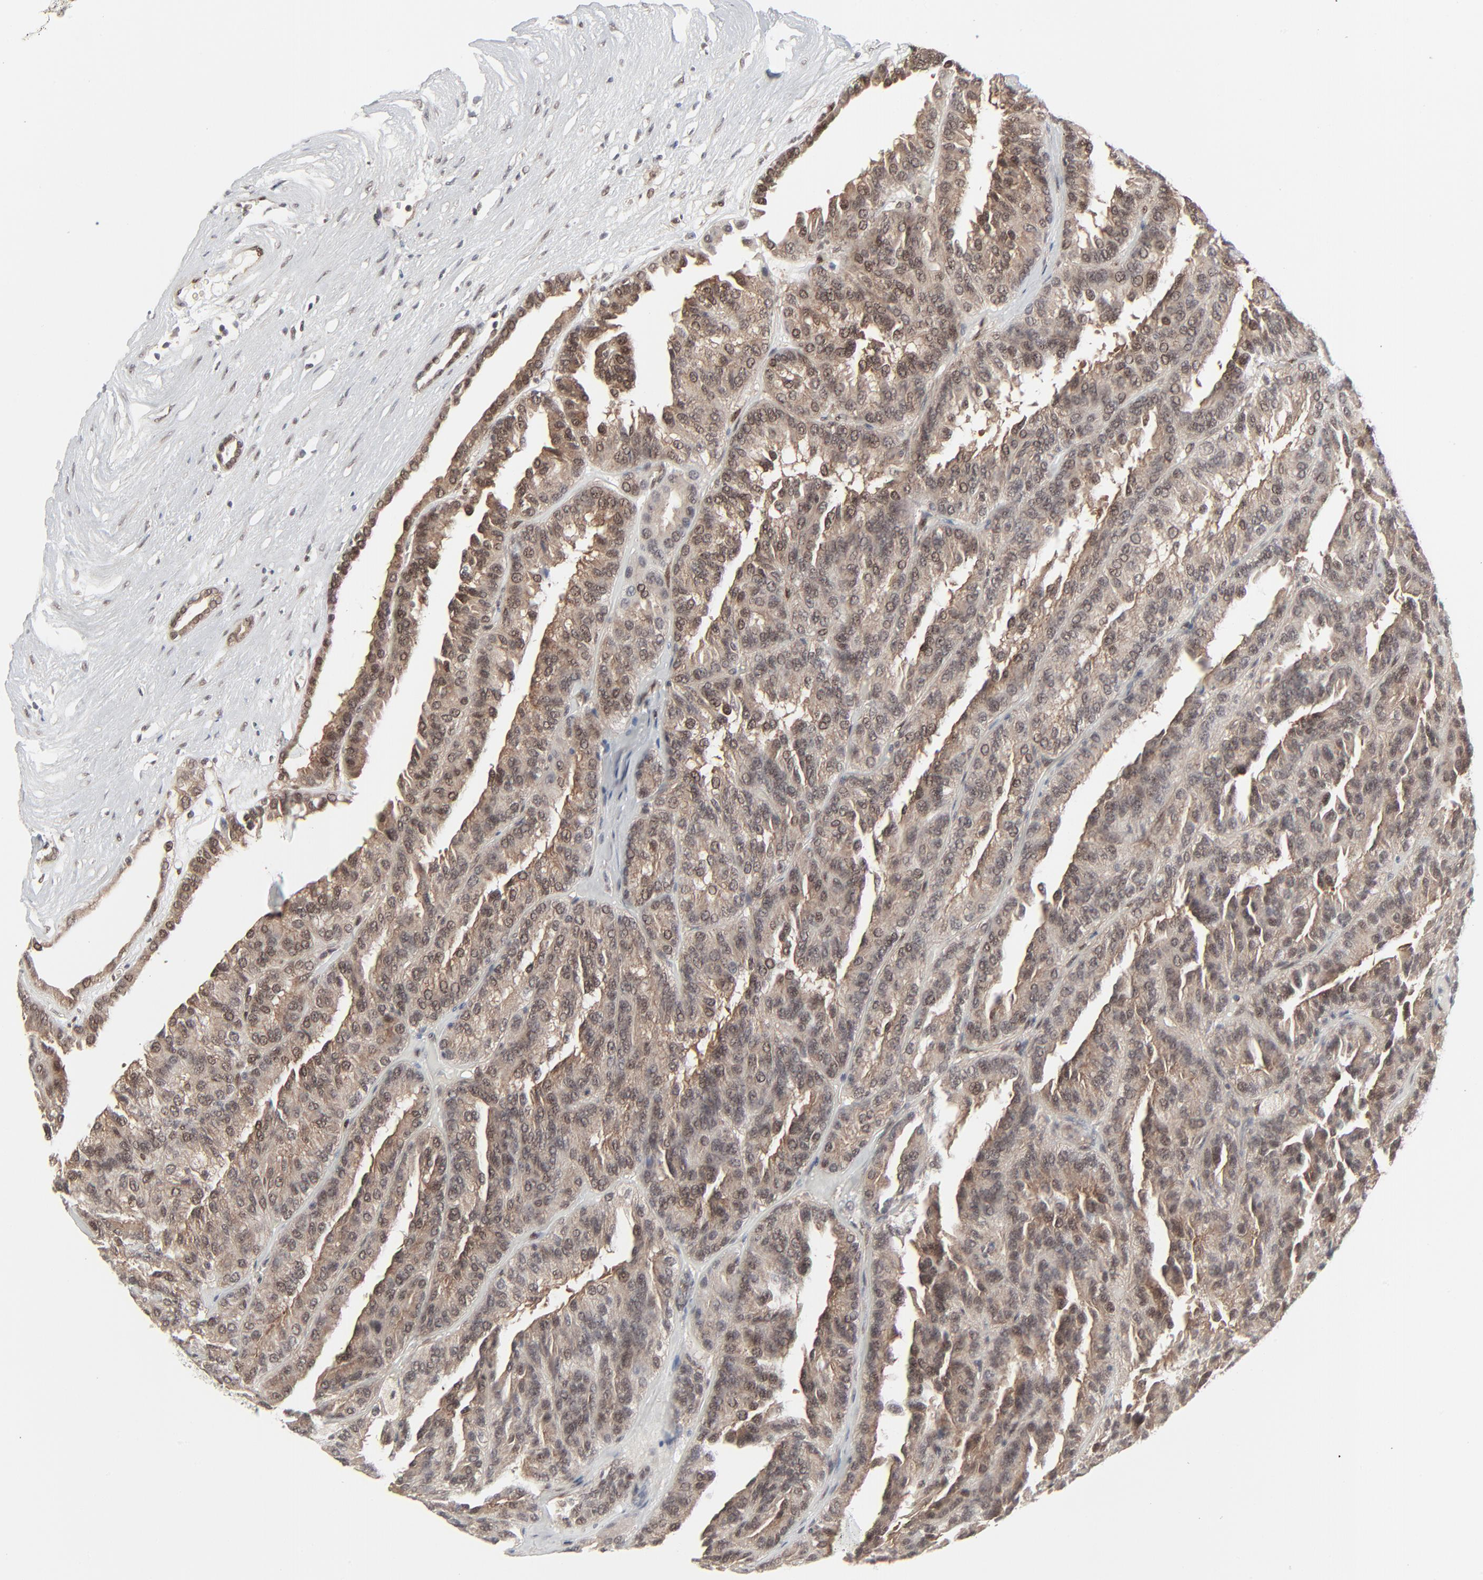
{"staining": {"intensity": "weak", "quantity": "25%-75%", "location": "cytoplasmic/membranous"}, "tissue": "renal cancer", "cell_type": "Tumor cells", "image_type": "cancer", "snomed": [{"axis": "morphology", "description": "Adenocarcinoma, NOS"}, {"axis": "topography", "description": "Kidney"}], "caption": "An IHC histopathology image of tumor tissue is shown. Protein staining in brown shows weak cytoplasmic/membranous positivity in renal adenocarcinoma within tumor cells. (DAB (3,3'-diaminobenzidine) IHC with brightfield microscopy, high magnification).", "gene": "AKT1", "patient": {"sex": "male", "age": 46}}